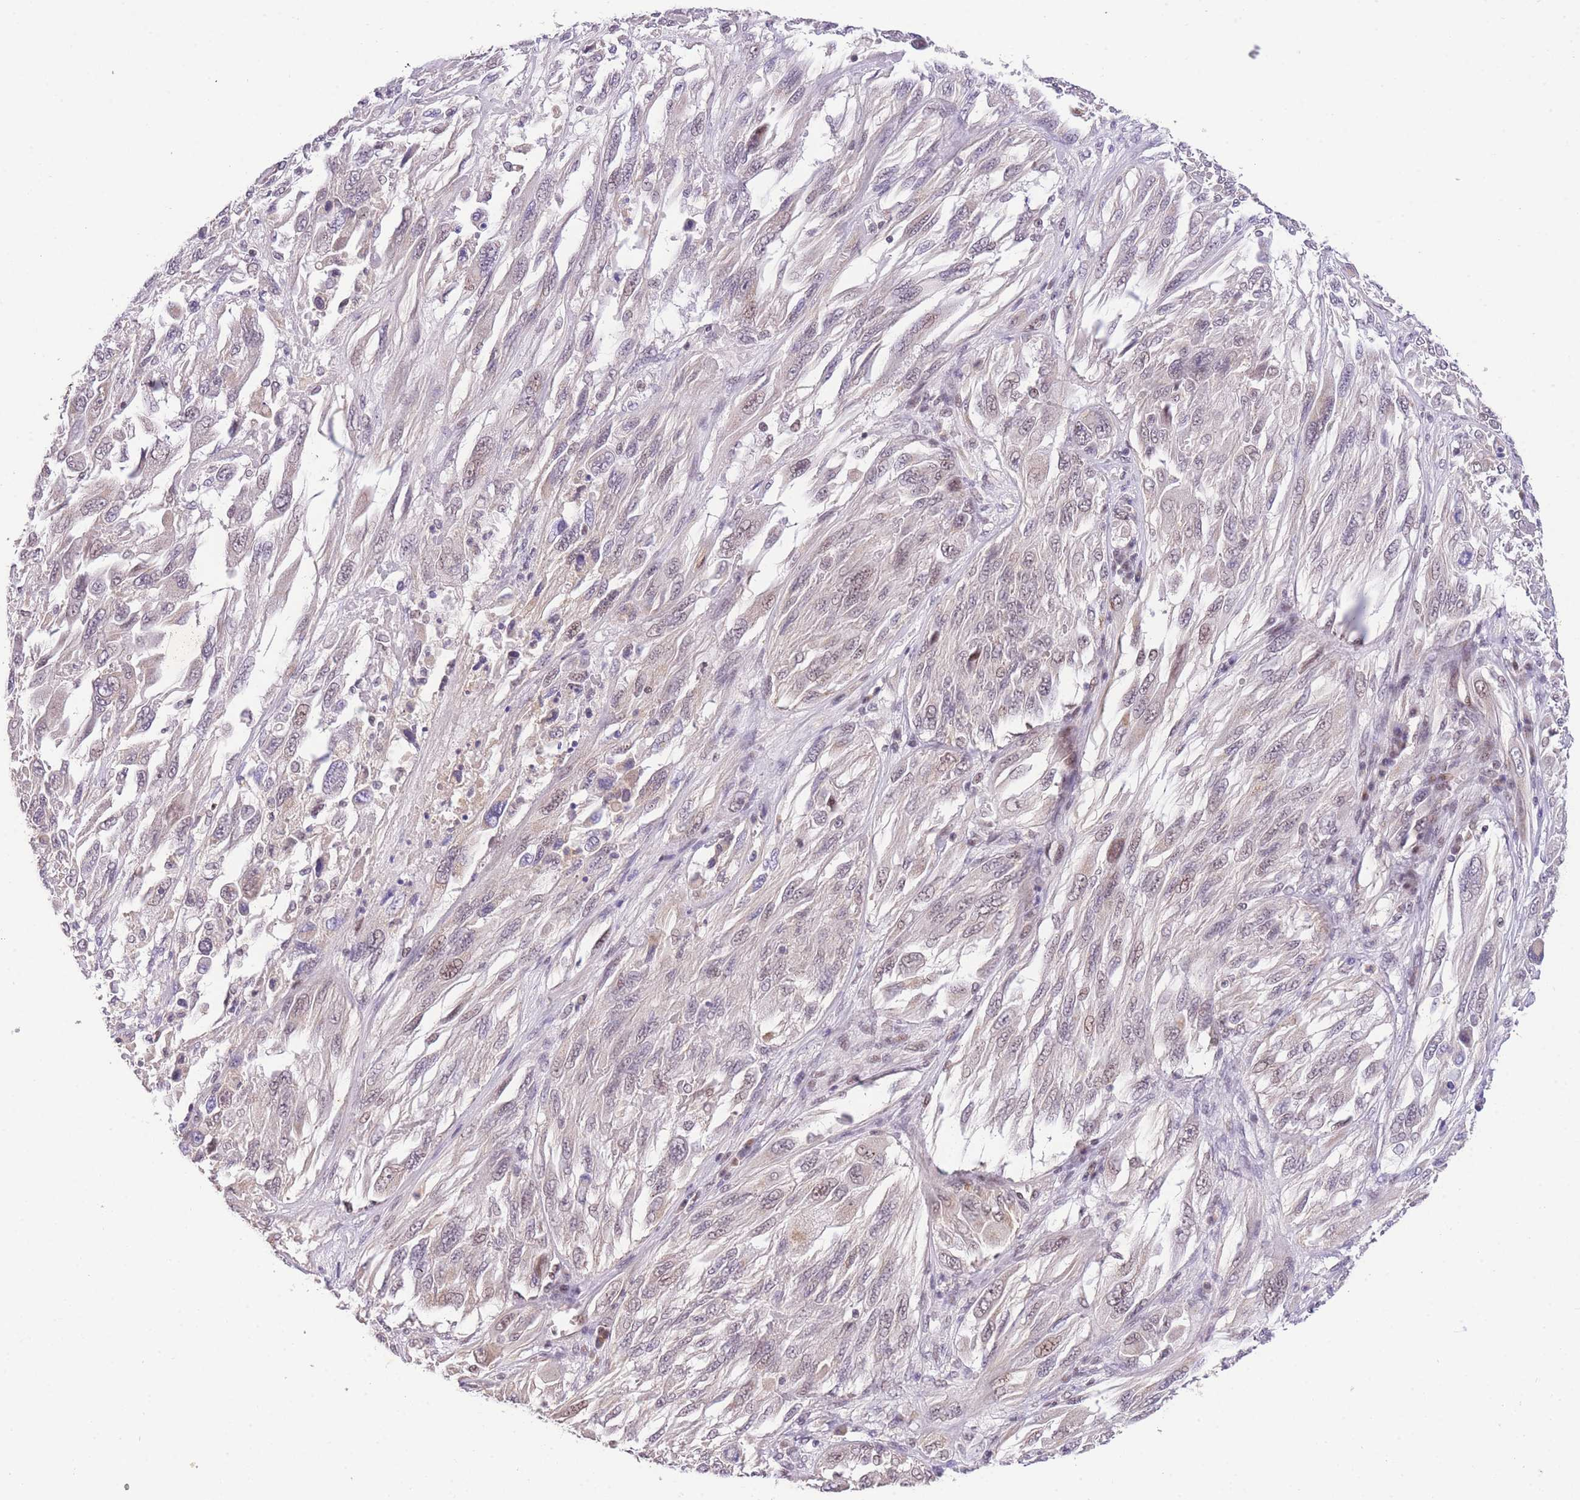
{"staining": {"intensity": "weak", "quantity": "<25%", "location": "nuclear"}, "tissue": "melanoma", "cell_type": "Tumor cells", "image_type": "cancer", "snomed": [{"axis": "morphology", "description": "Malignant melanoma, NOS"}, {"axis": "topography", "description": "Skin"}], "caption": "Tumor cells are negative for protein expression in human malignant melanoma.", "gene": "SLC35F2", "patient": {"sex": "female", "age": 91}}